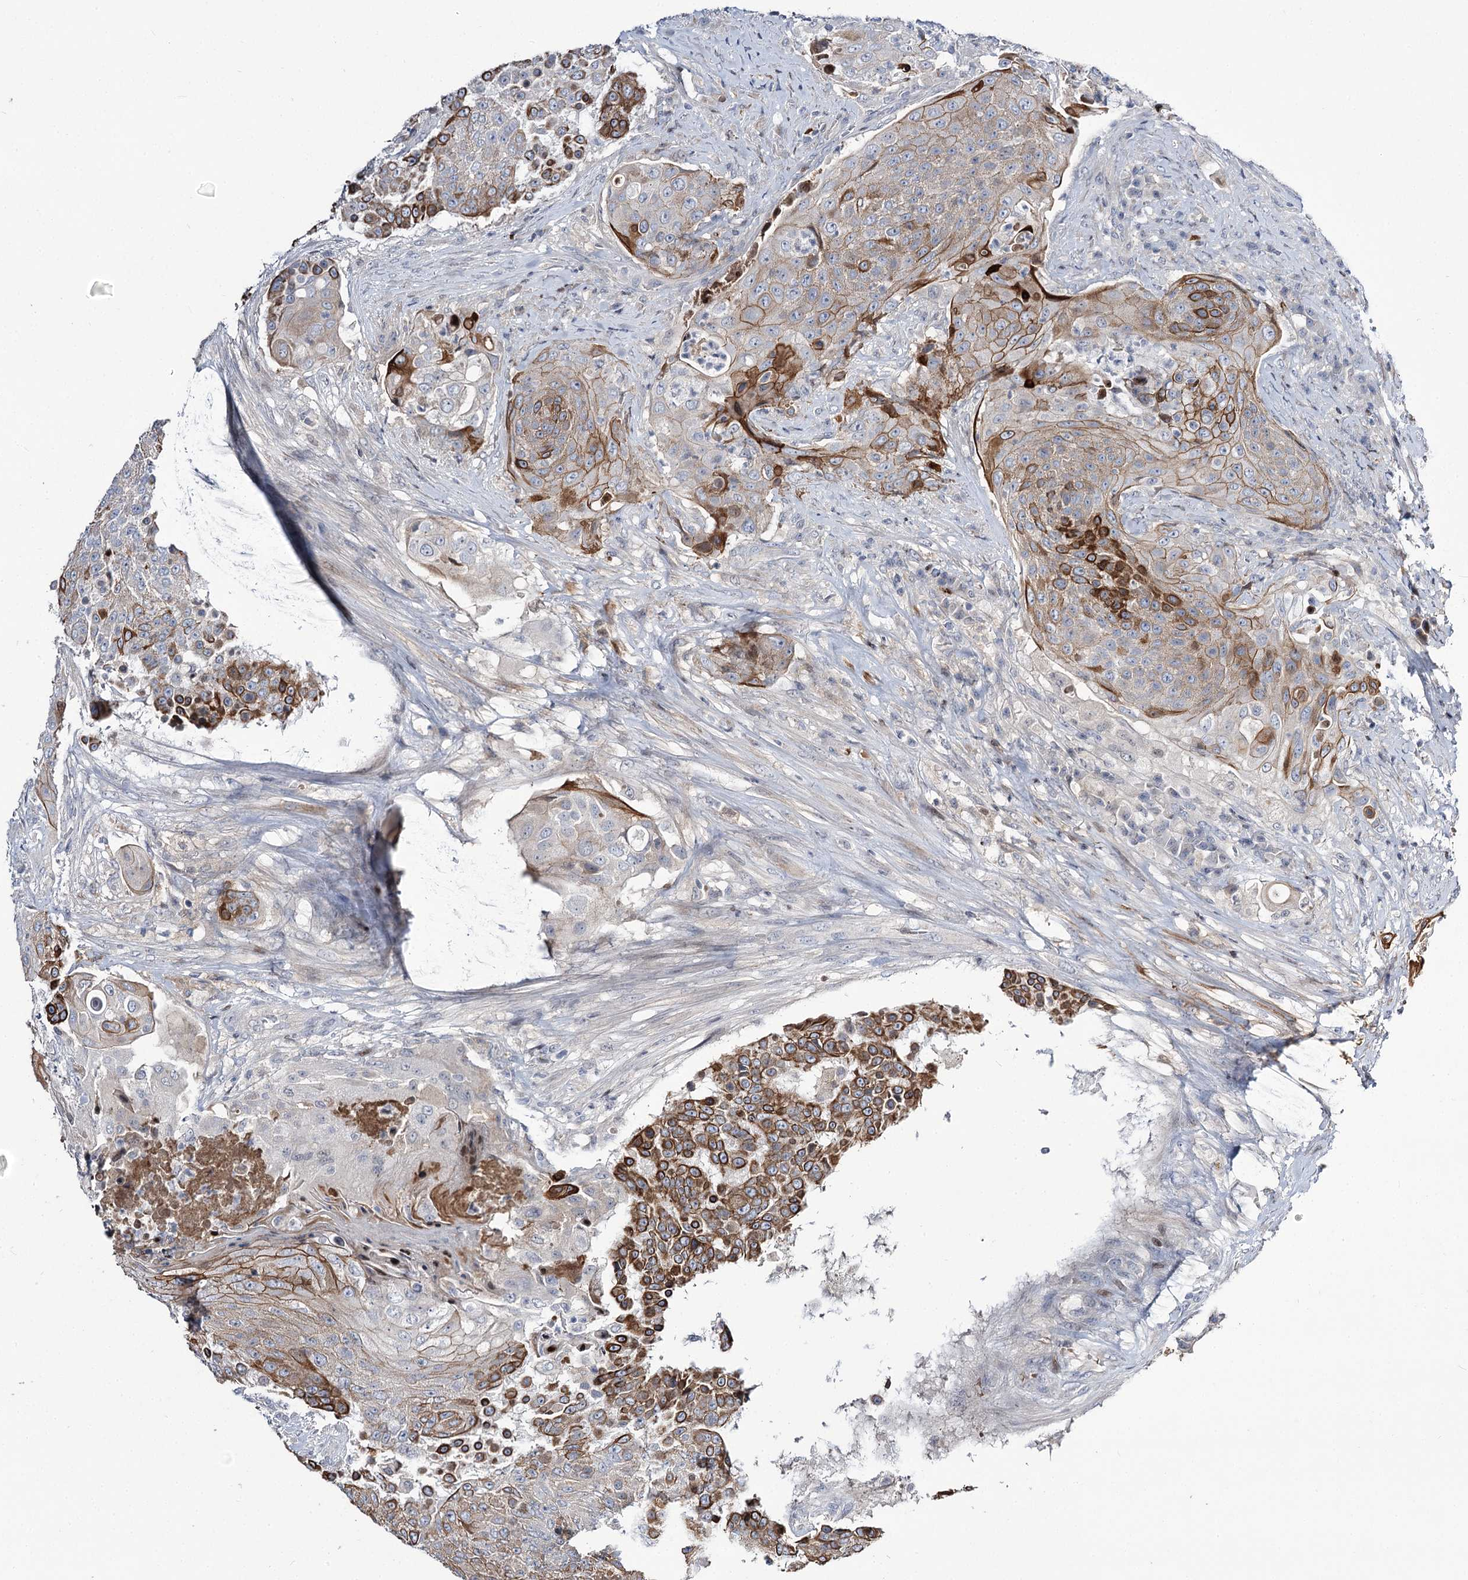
{"staining": {"intensity": "moderate", "quantity": ">75%", "location": "cytoplasmic/membranous"}, "tissue": "urothelial cancer", "cell_type": "Tumor cells", "image_type": "cancer", "snomed": [{"axis": "morphology", "description": "Urothelial carcinoma, High grade"}, {"axis": "topography", "description": "Urinary bladder"}], "caption": "Brown immunohistochemical staining in urothelial carcinoma (high-grade) demonstrates moderate cytoplasmic/membranous positivity in approximately >75% of tumor cells. The staining was performed using DAB to visualize the protein expression in brown, while the nuclei were stained in blue with hematoxylin (Magnification: 20x).", "gene": "ITFG2", "patient": {"sex": "female", "age": 63}}